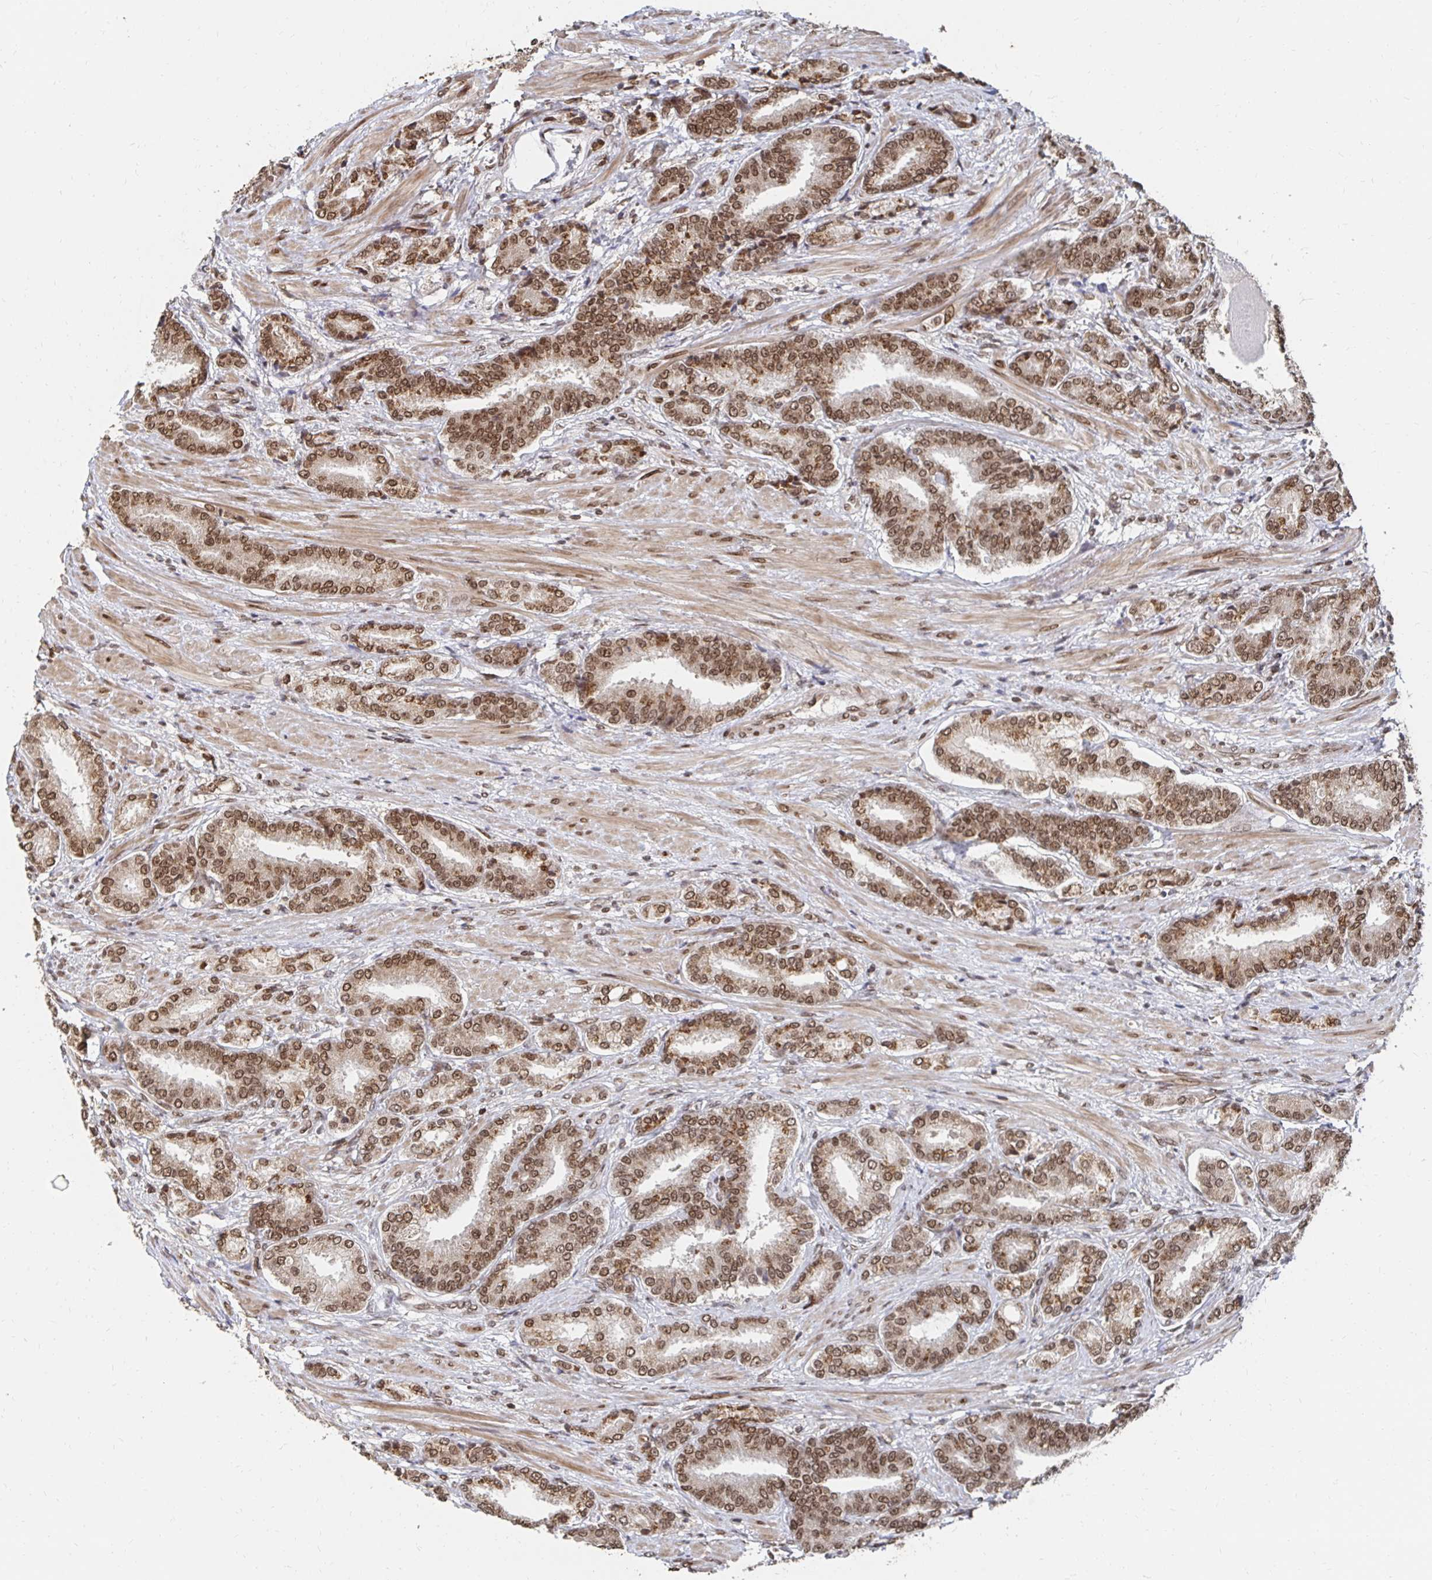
{"staining": {"intensity": "moderate", "quantity": ">75%", "location": "nuclear"}, "tissue": "prostate cancer", "cell_type": "Tumor cells", "image_type": "cancer", "snomed": [{"axis": "morphology", "description": "Adenocarcinoma, High grade"}, {"axis": "topography", "description": "Prostate and seminal vesicle, NOS"}], "caption": "A photomicrograph of human prostate cancer (high-grade adenocarcinoma) stained for a protein demonstrates moderate nuclear brown staining in tumor cells.", "gene": "GTF3C6", "patient": {"sex": "male", "age": 61}}